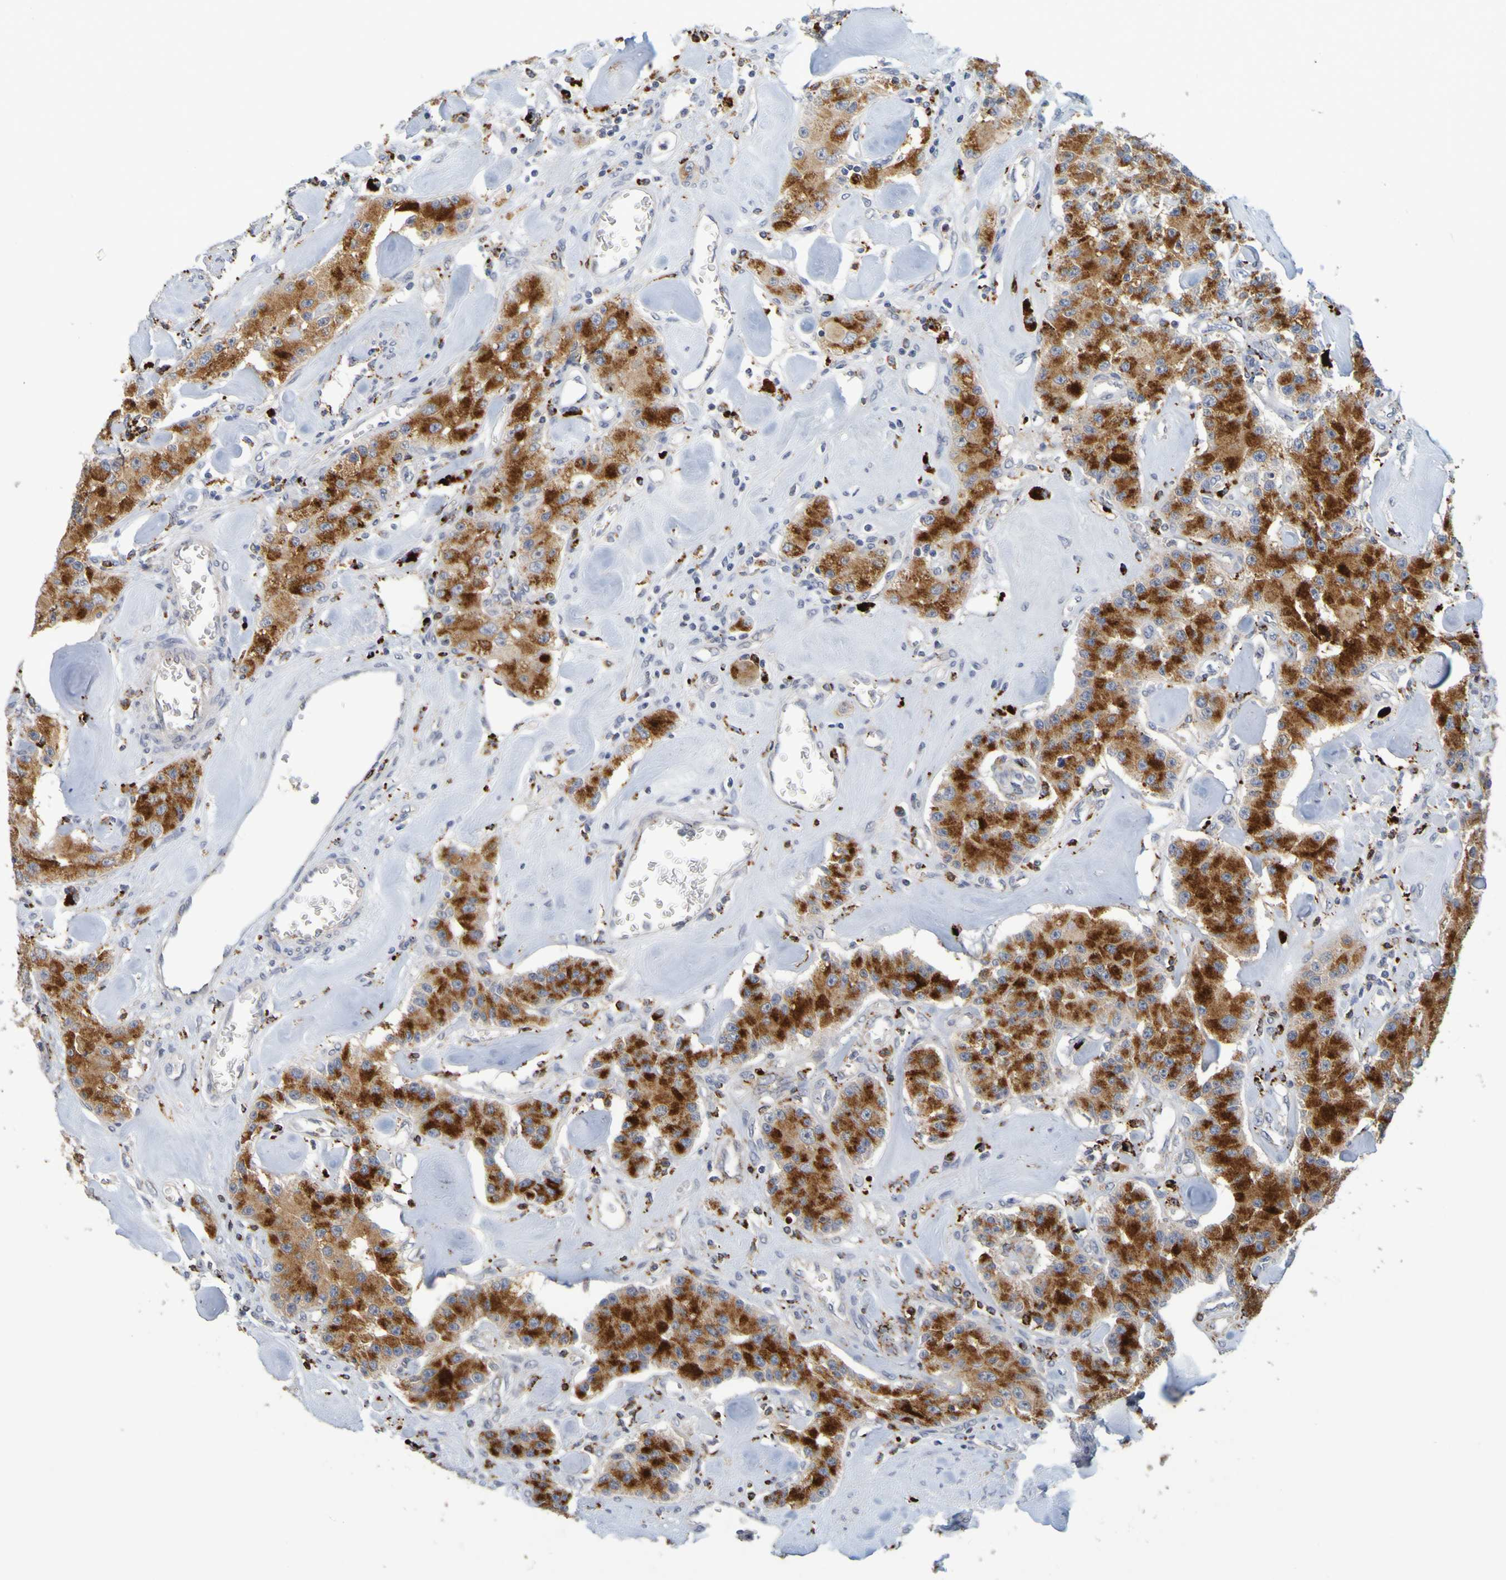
{"staining": {"intensity": "strong", "quantity": ">75%", "location": "cytoplasmic/membranous"}, "tissue": "carcinoid", "cell_type": "Tumor cells", "image_type": "cancer", "snomed": [{"axis": "morphology", "description": "Carcinoid, malignant, NOS"}, {"axis": "topography", "description": "Pancreas"}], "caption": "Malignant carcinoid was stained to show a protein in brown. There is high levels of strong cytoplasmic/membranous positivity in about >75% of tumor cells. (Brightfield microscopy of DAB IHC at high magnification).", "gene": "TPH1", "patient": {"sex": "male", "age": 41}}